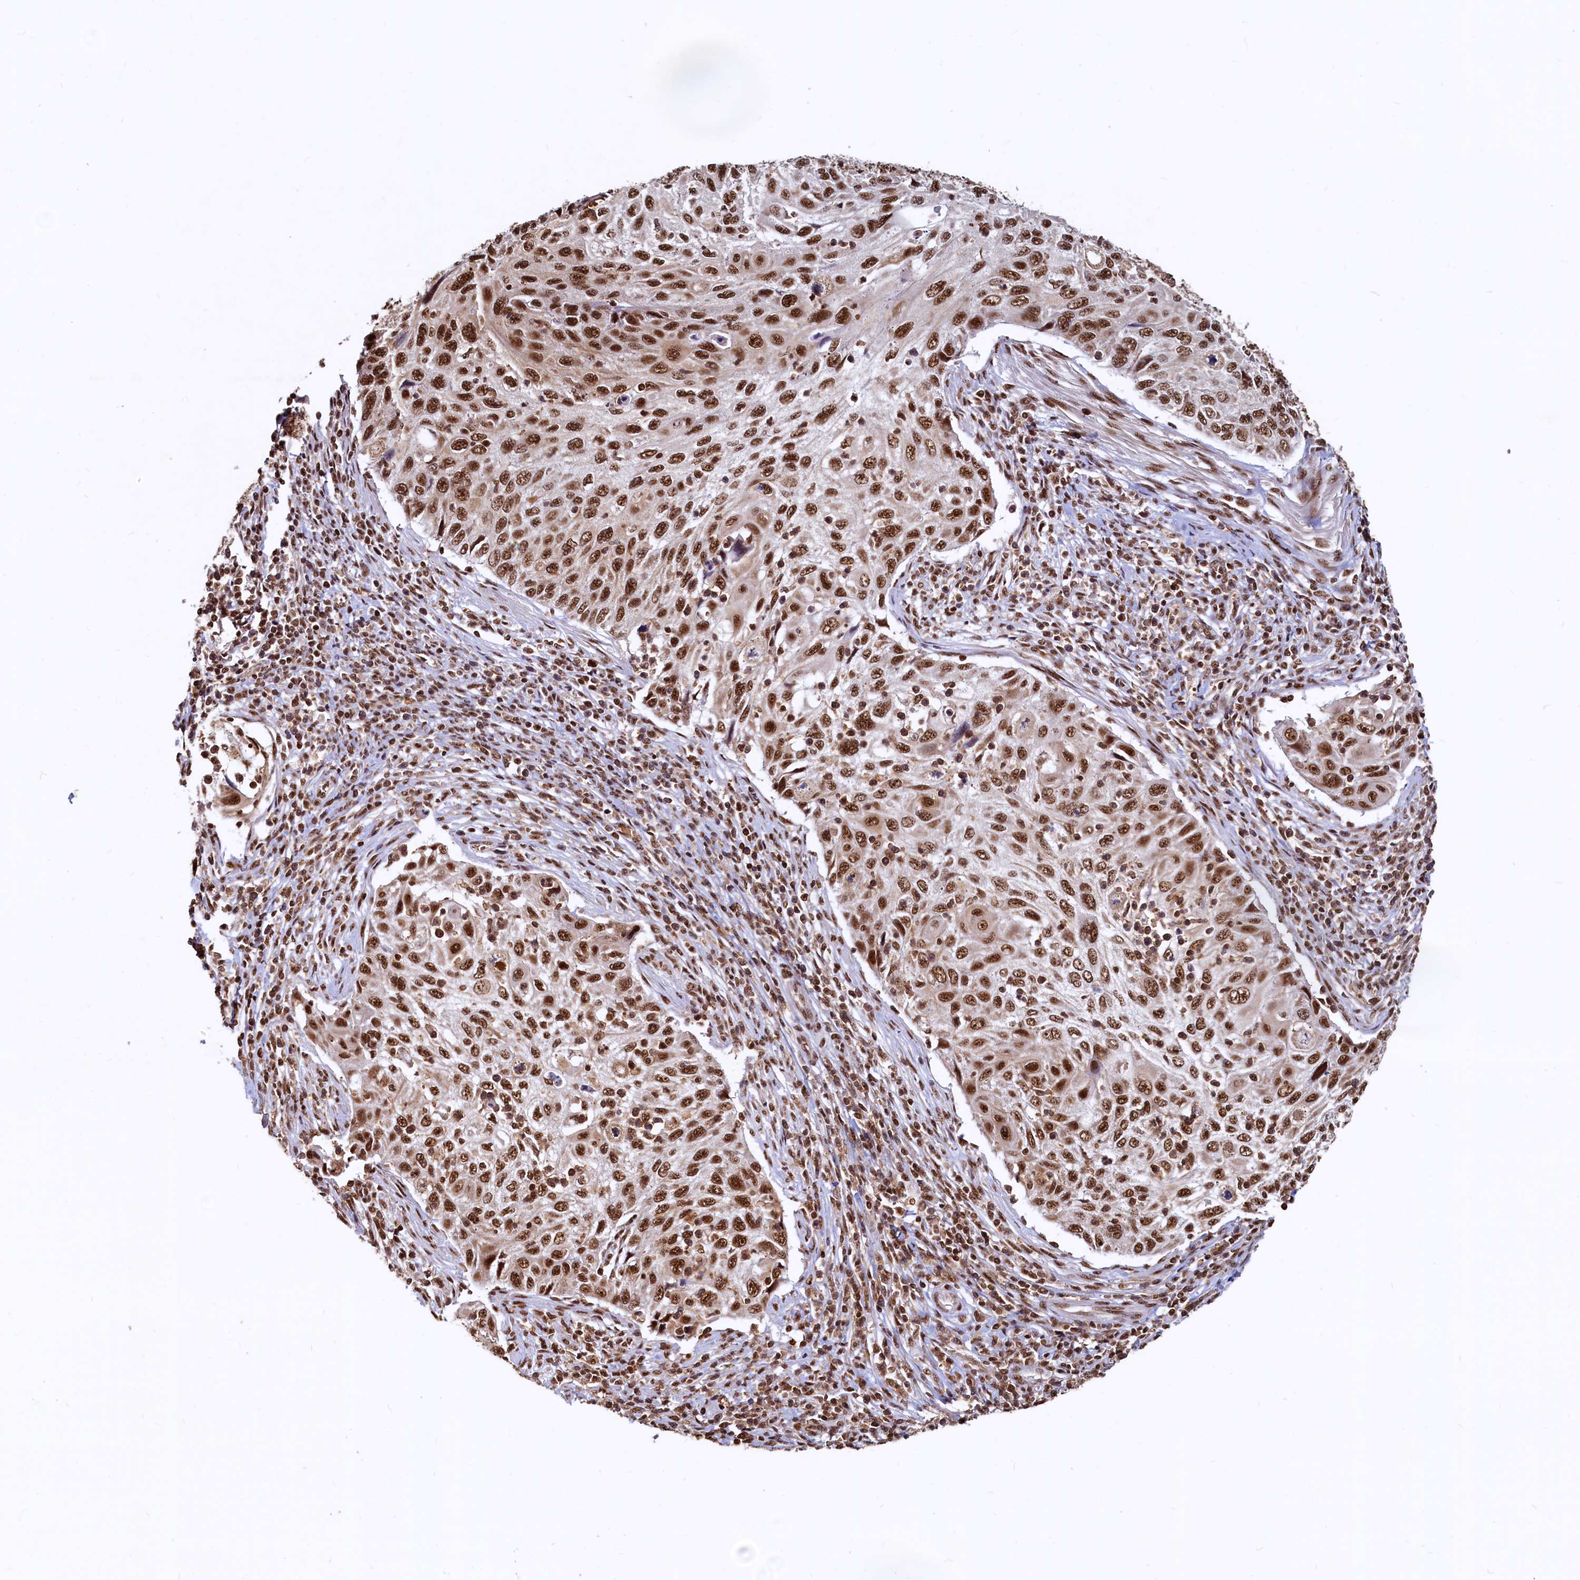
{"staining": {"intensity": "strong", "quantity": ">75%", "location": "cytoplasmic/membranous,nuclear"}, "tissue": "cervical cancer", "cell_type": "Tumor cells", "image_type": "cancer", "snomed": [{"axis": "morphology", "description": "Squamous cell carcinoma, NOS"}, {"axis": "topography", "description": "Cervix"}], "caption": "Cervical cancer tissue reveals strong cytoplasmic/membranous and nuclear expression in about >75% of tumor cells, visualized by immunohistochemistry.", "gene": "RSRC2", "patient": {"sex": "female", "age": 70}}